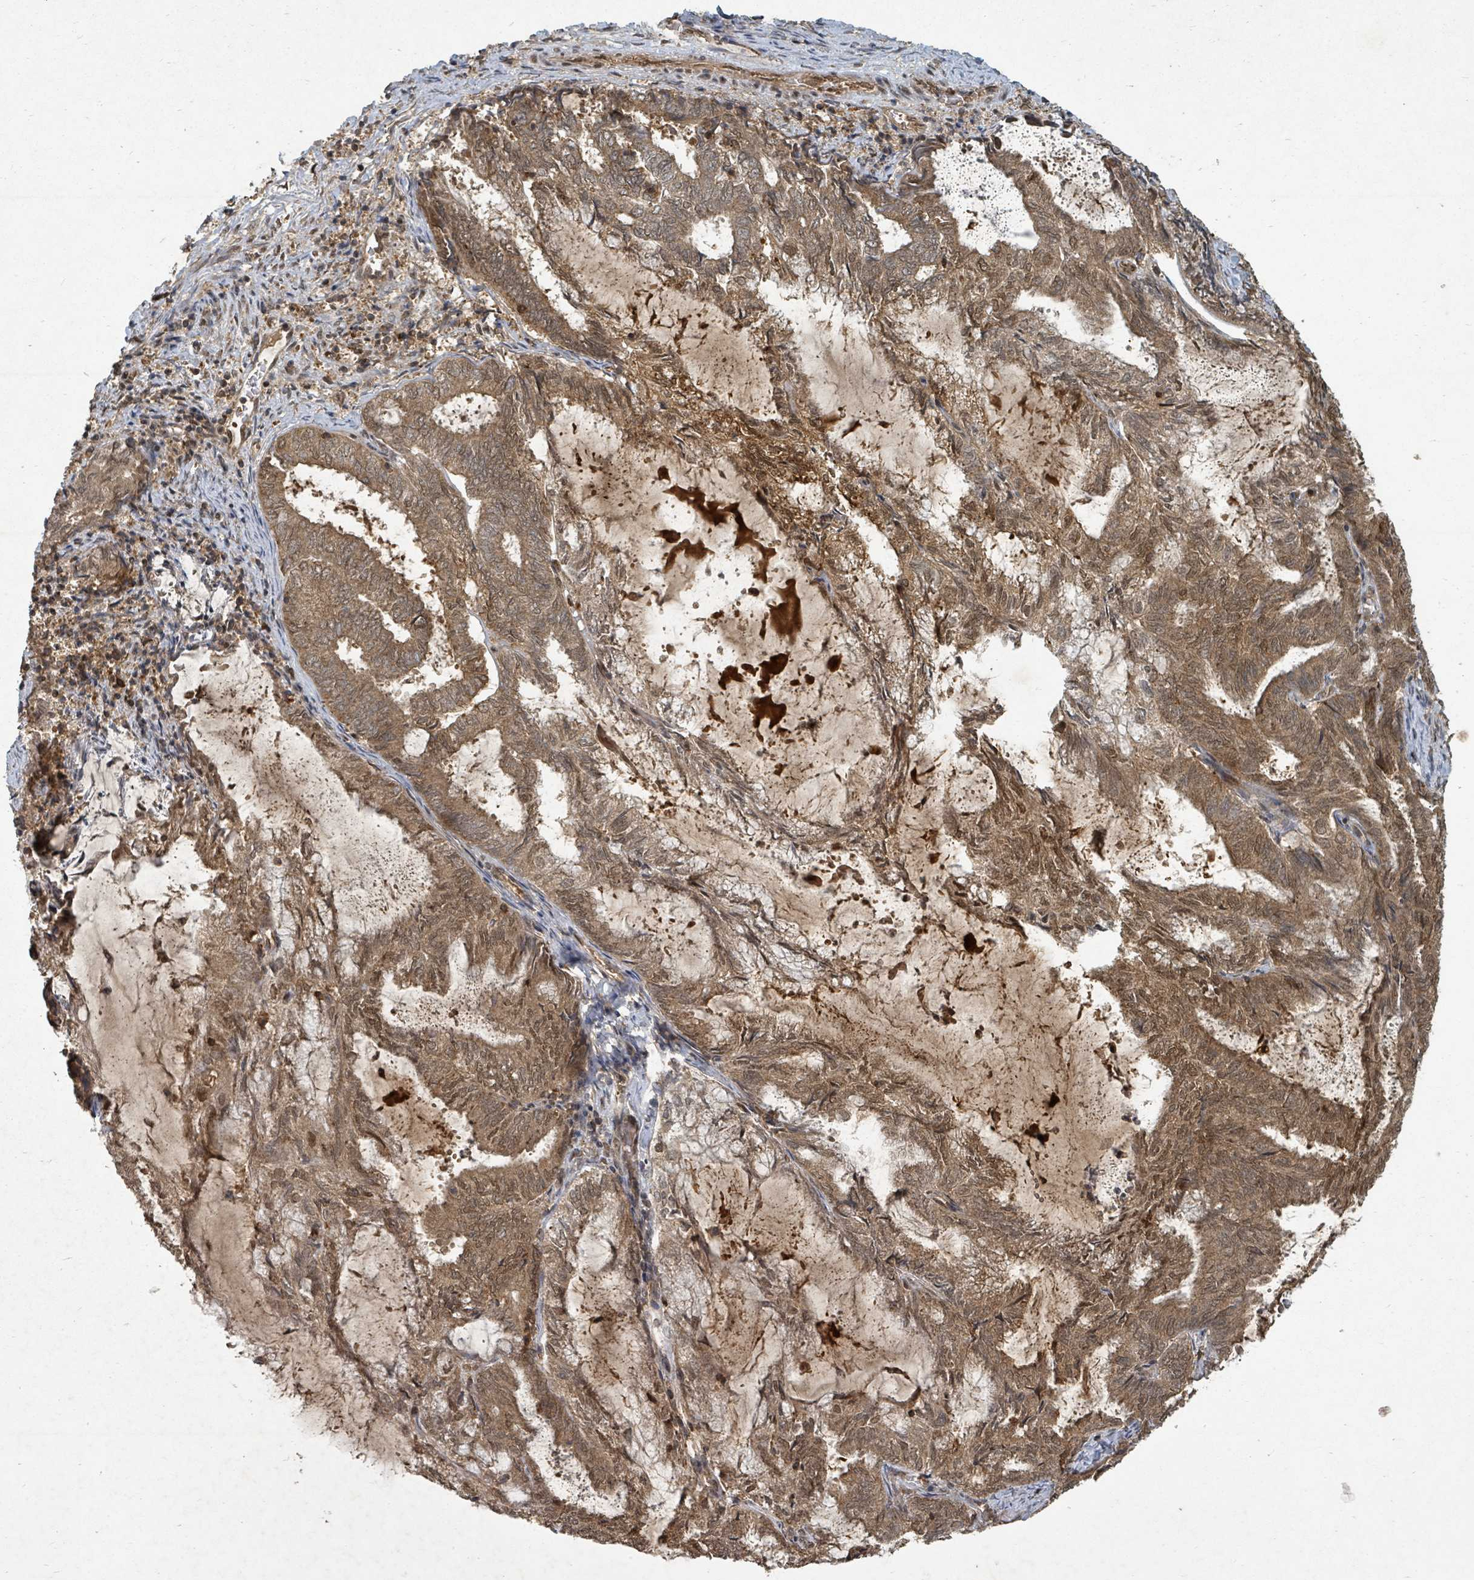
{"staining": {"intensity": "moderate", "quantity": ">75%", "location": "cytoplasmic/membranous,nuclear"}, "tissue": "endometrial cancer", "cell_type": "Tumor cells", "image_type": "cancer", "snomed": [{"axis": "morphology", "description": "Adenocarcinoma, NOS"}, {"axis": "topography", "description": "Endometrium"}], "caption": "Adenocarcinoma (endometrial) stained with DAB IHC shows medium levels of moderate cytoplasmic/membranous and nuclear expression in approximately >75% of tumor cells. The protein is stained brown, and the nuclei are stained in blue (DAB (3,3'-diaminobenzidine) IHC with brightfield microscopy, high magnification).", "gene": "KDM4E", "patient": {"sex": "female", "age": 80}}